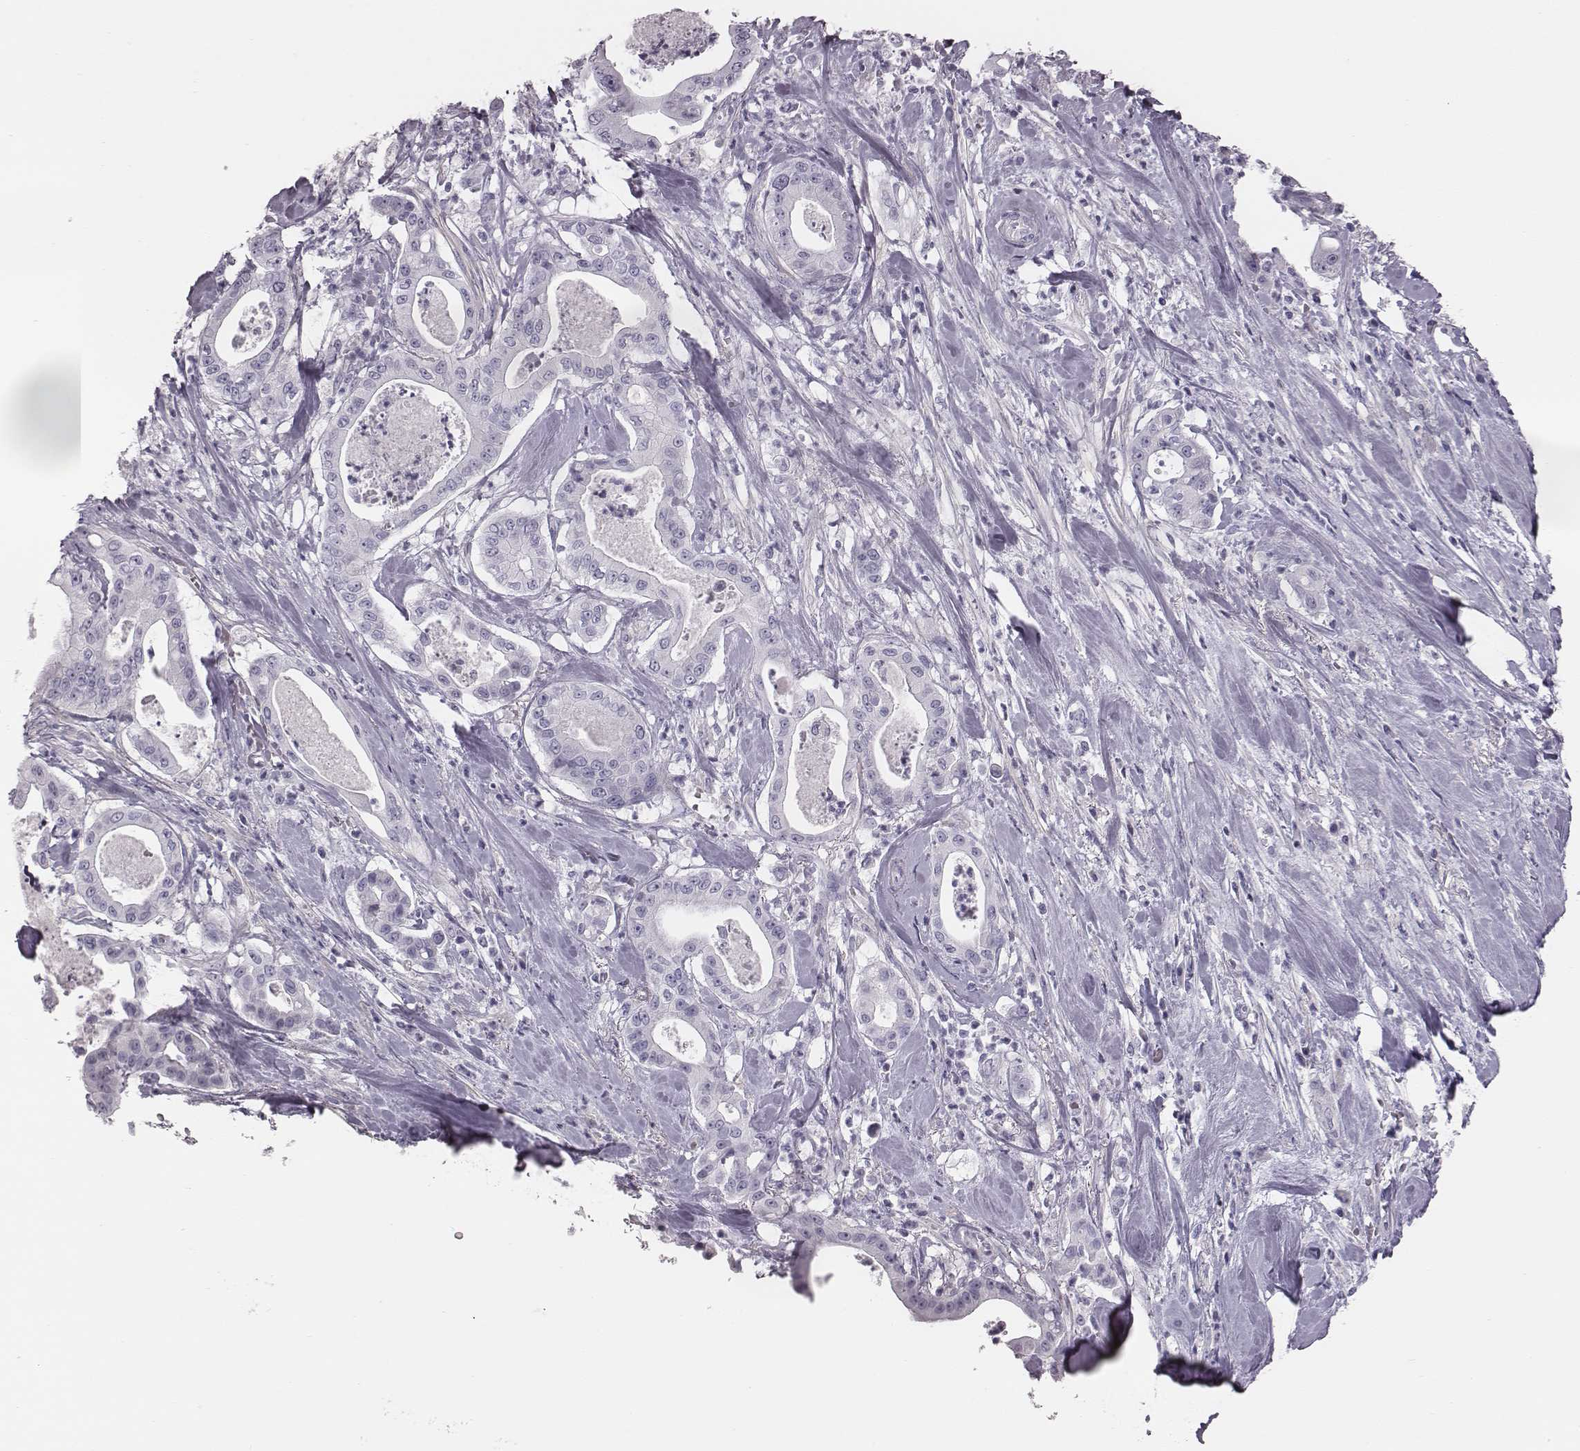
{"staining": {"intensity": "negative", "quantity": "none", "location": "none"}, "tissue": "pancreatic cancer", "cell_type": "Tumor cells", "image_type": "cancer", "snomed": [{"axis": "morphology", "description": "Adenocarcinoma, NOS"}, {"axis": "topography", "description": "Pancreas"}], "caption": "This is a micrograph of immunohistochemistry (IHC) staining of pancreatic cancer, which shows no expression in tumor cells. The staining is performed using DAB brown chromogen with nuclei counter-stained in using hematoxylin.", "gene": "CRISP1", "patient": {"sex": "male", "age": 71}}